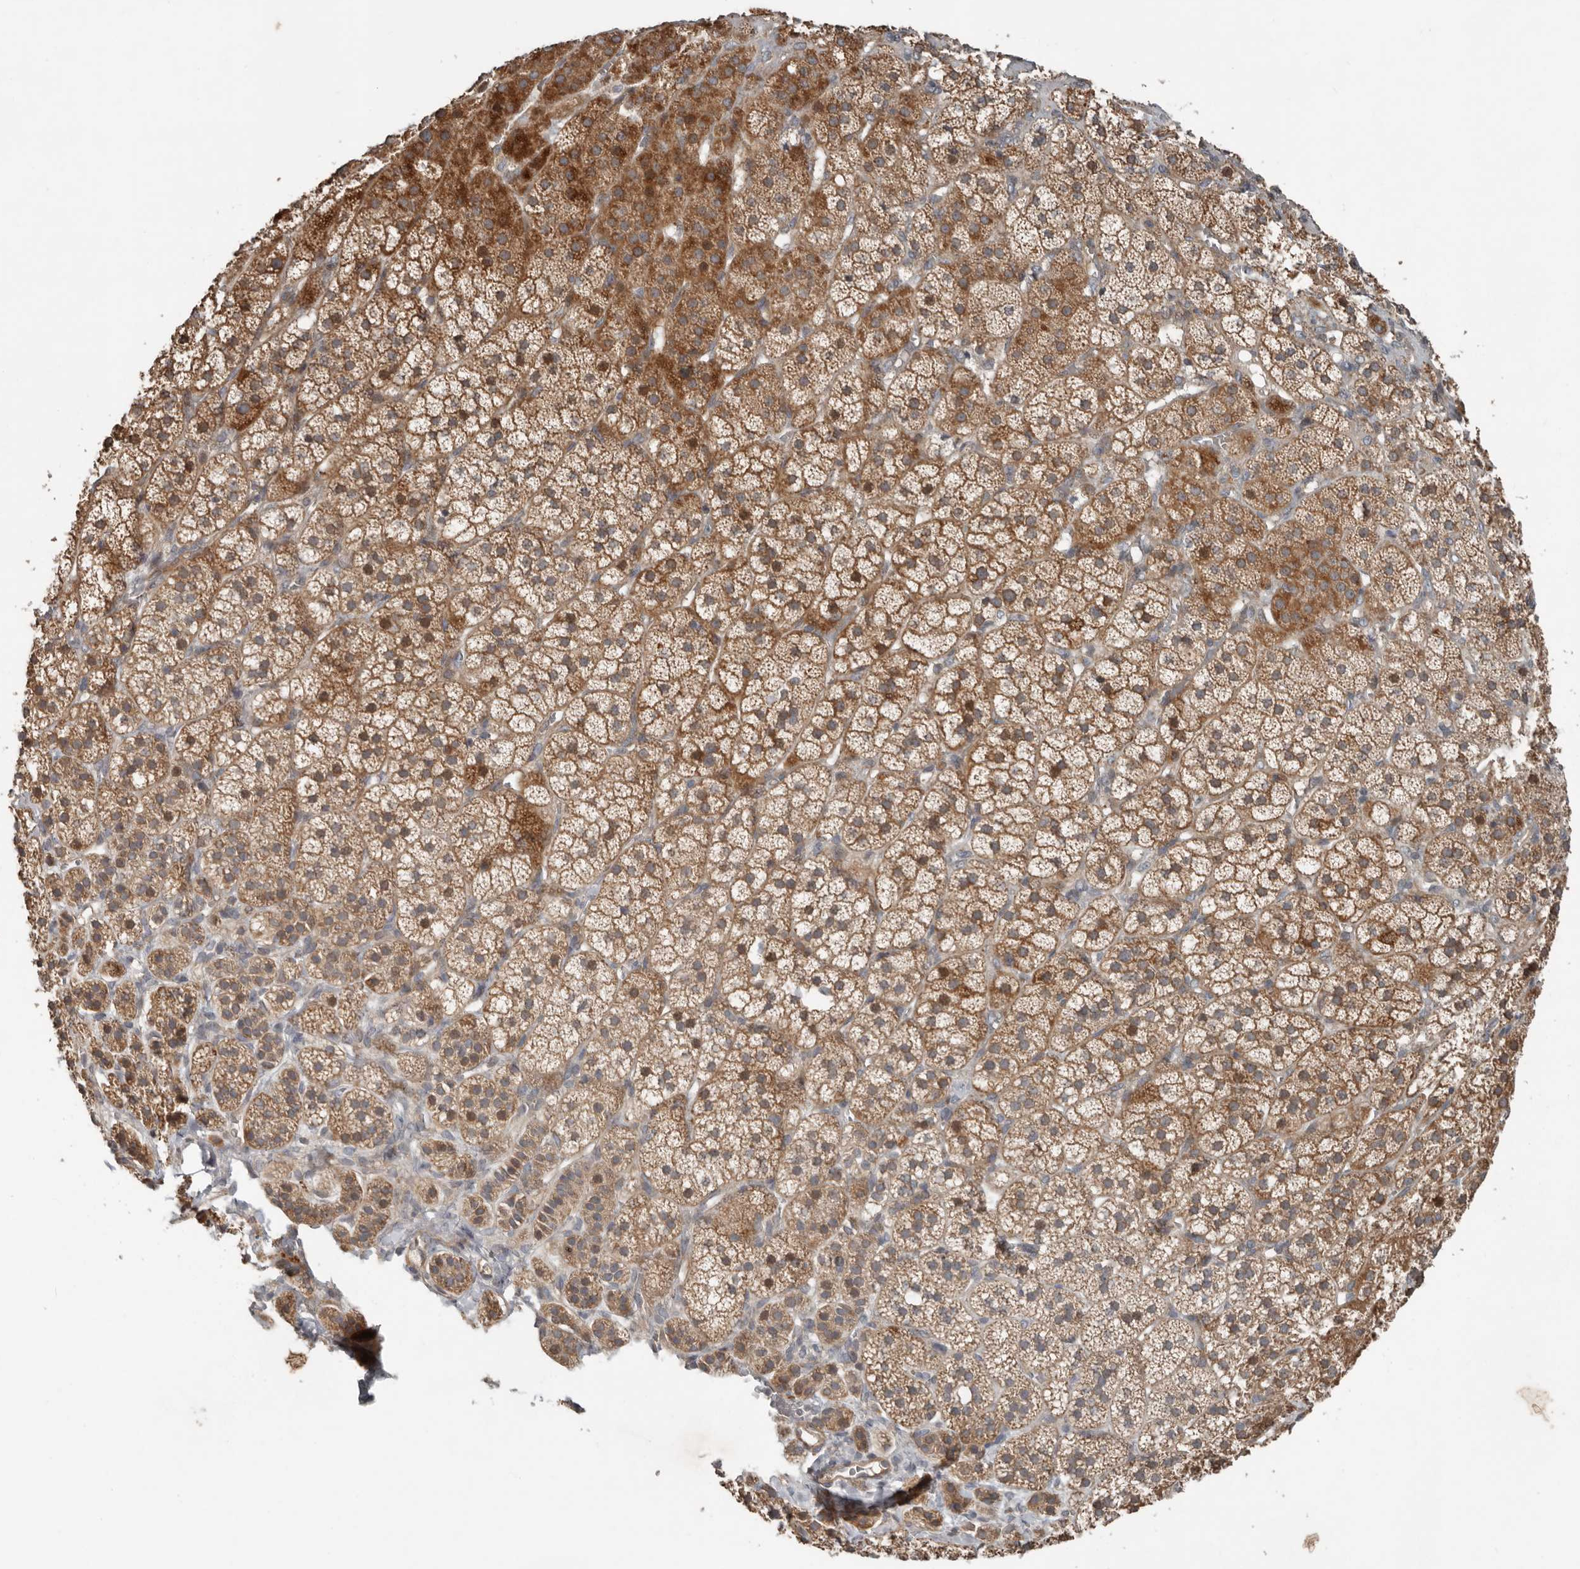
{"staining": {"intensity": "moderate", "quantity": ">75%", "location": "cytoplasmic/membranous"}, "tissue": "adrenal gland", "cell_type": "Glandular cells", "image_type": "normal", "snomed": [{"axis": "morphology", "description": "Normal tissue, NOS"}, {"axis": "topography", "description": "Adrenal gland"}], "caption": "An immunohistochemistry histopathology image of benign tissue is shown. Protein staining in brown shows moderate cytoplasmic/membranous positivity in adrenal gland within glandular cells. The protein is stained brown, and the nuclei are stained in blue (DAB (3,3'-diaminobenzidine) IHC with brightfield microscopy, high magnification).", "gene": "SLC6A7", "patient": {"sex": "female", "age": 44}}